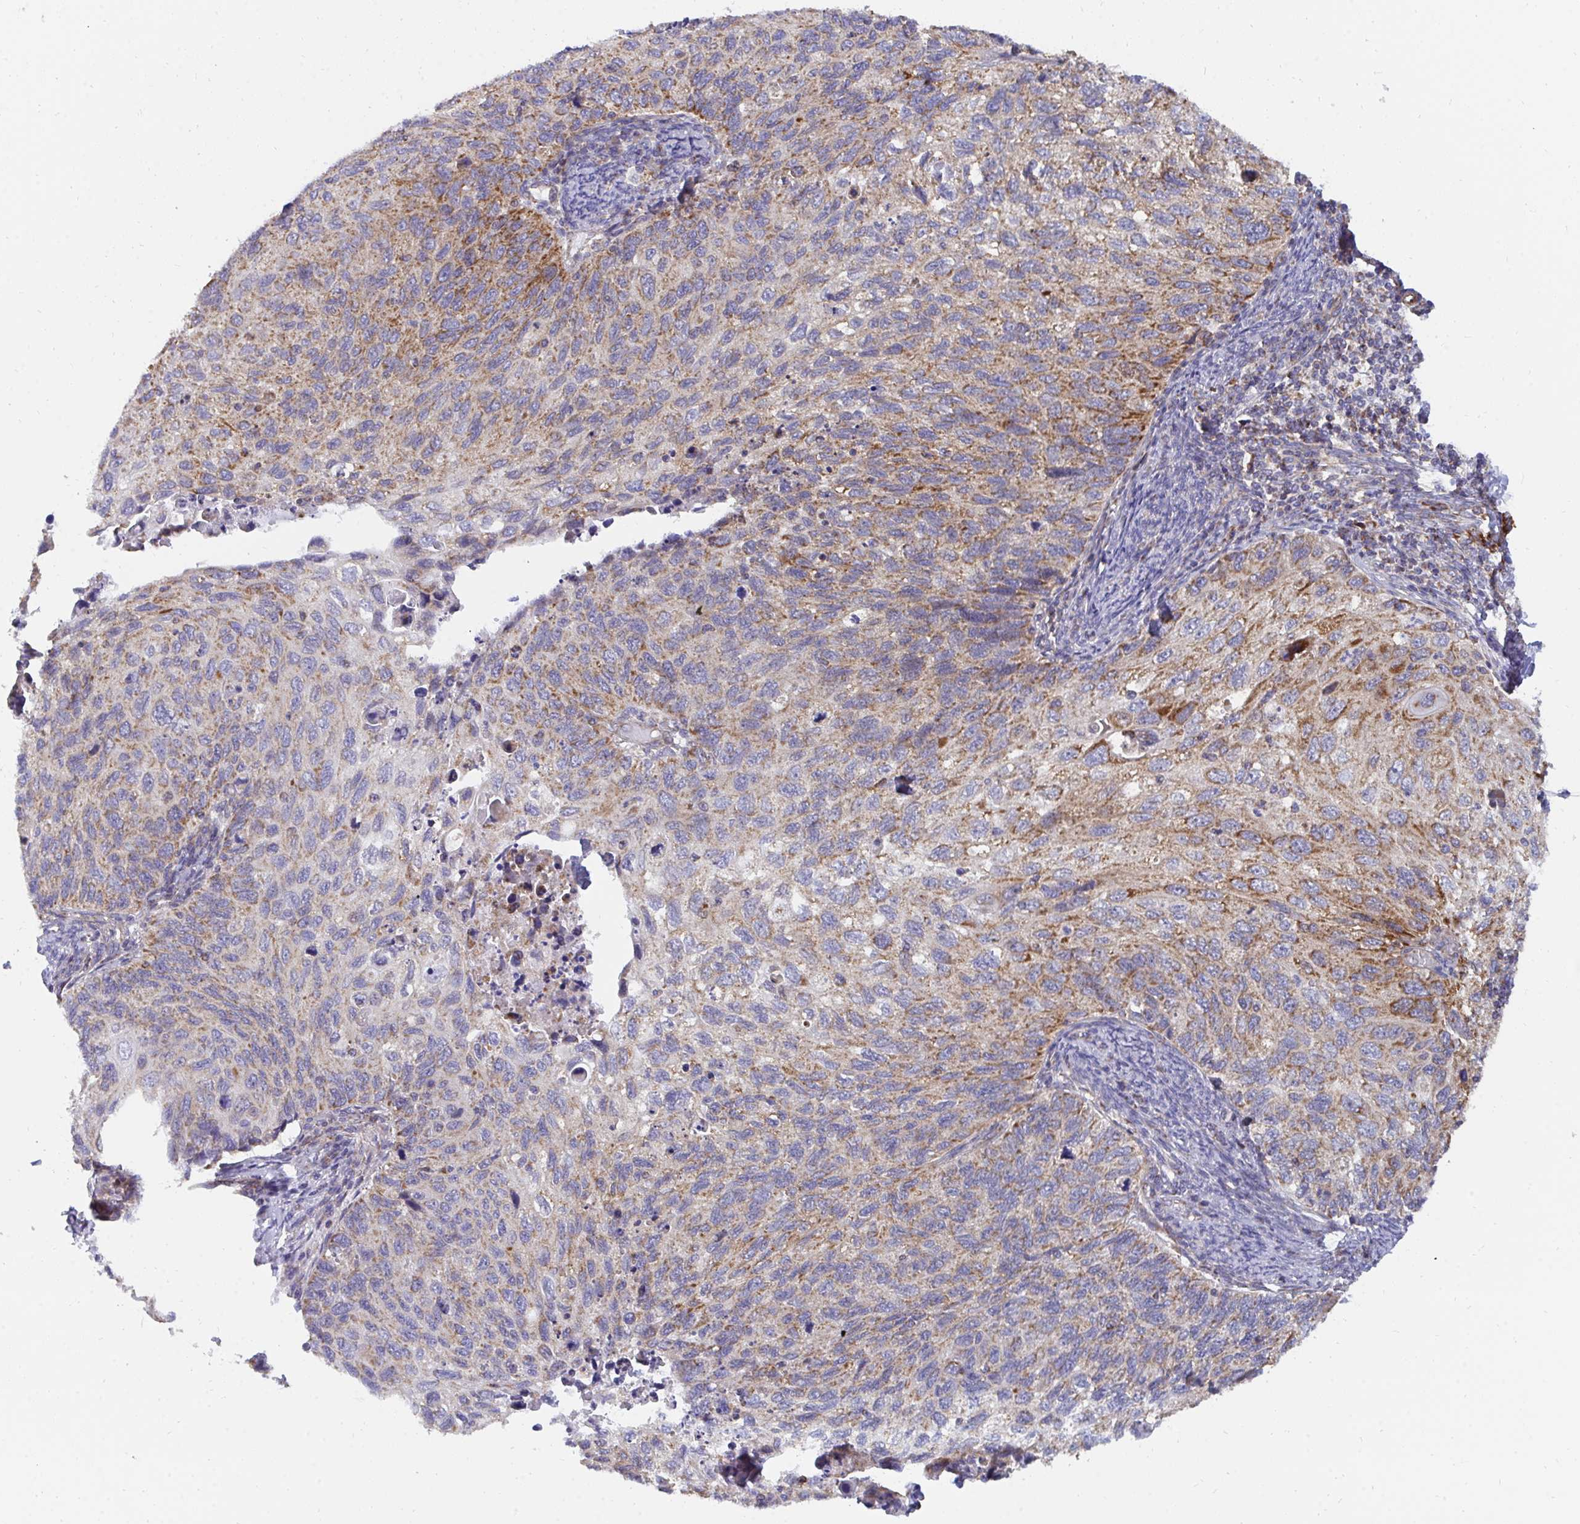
{"staining": {"intensity": "moderate", "quantity": ">75%", "location": "cytoplasmic/membranous"}, "tissue": "cervical cancer", "cell_type": "Tumor cells", "image_type": "cancer", "snomed": [{"axis": "morphology", "description": "Squamous cell carcinoma, NOS"}, {"axis": "topography", "description": "Cervix"}], "caption": "Moderate cytoplasmic/membranous protein staining is appreciated in approximately >75% of tumor cells in squamous cell carcinoma (cervical).", "gene": "PC", "patient": {"sex": "female", "age": 70}}